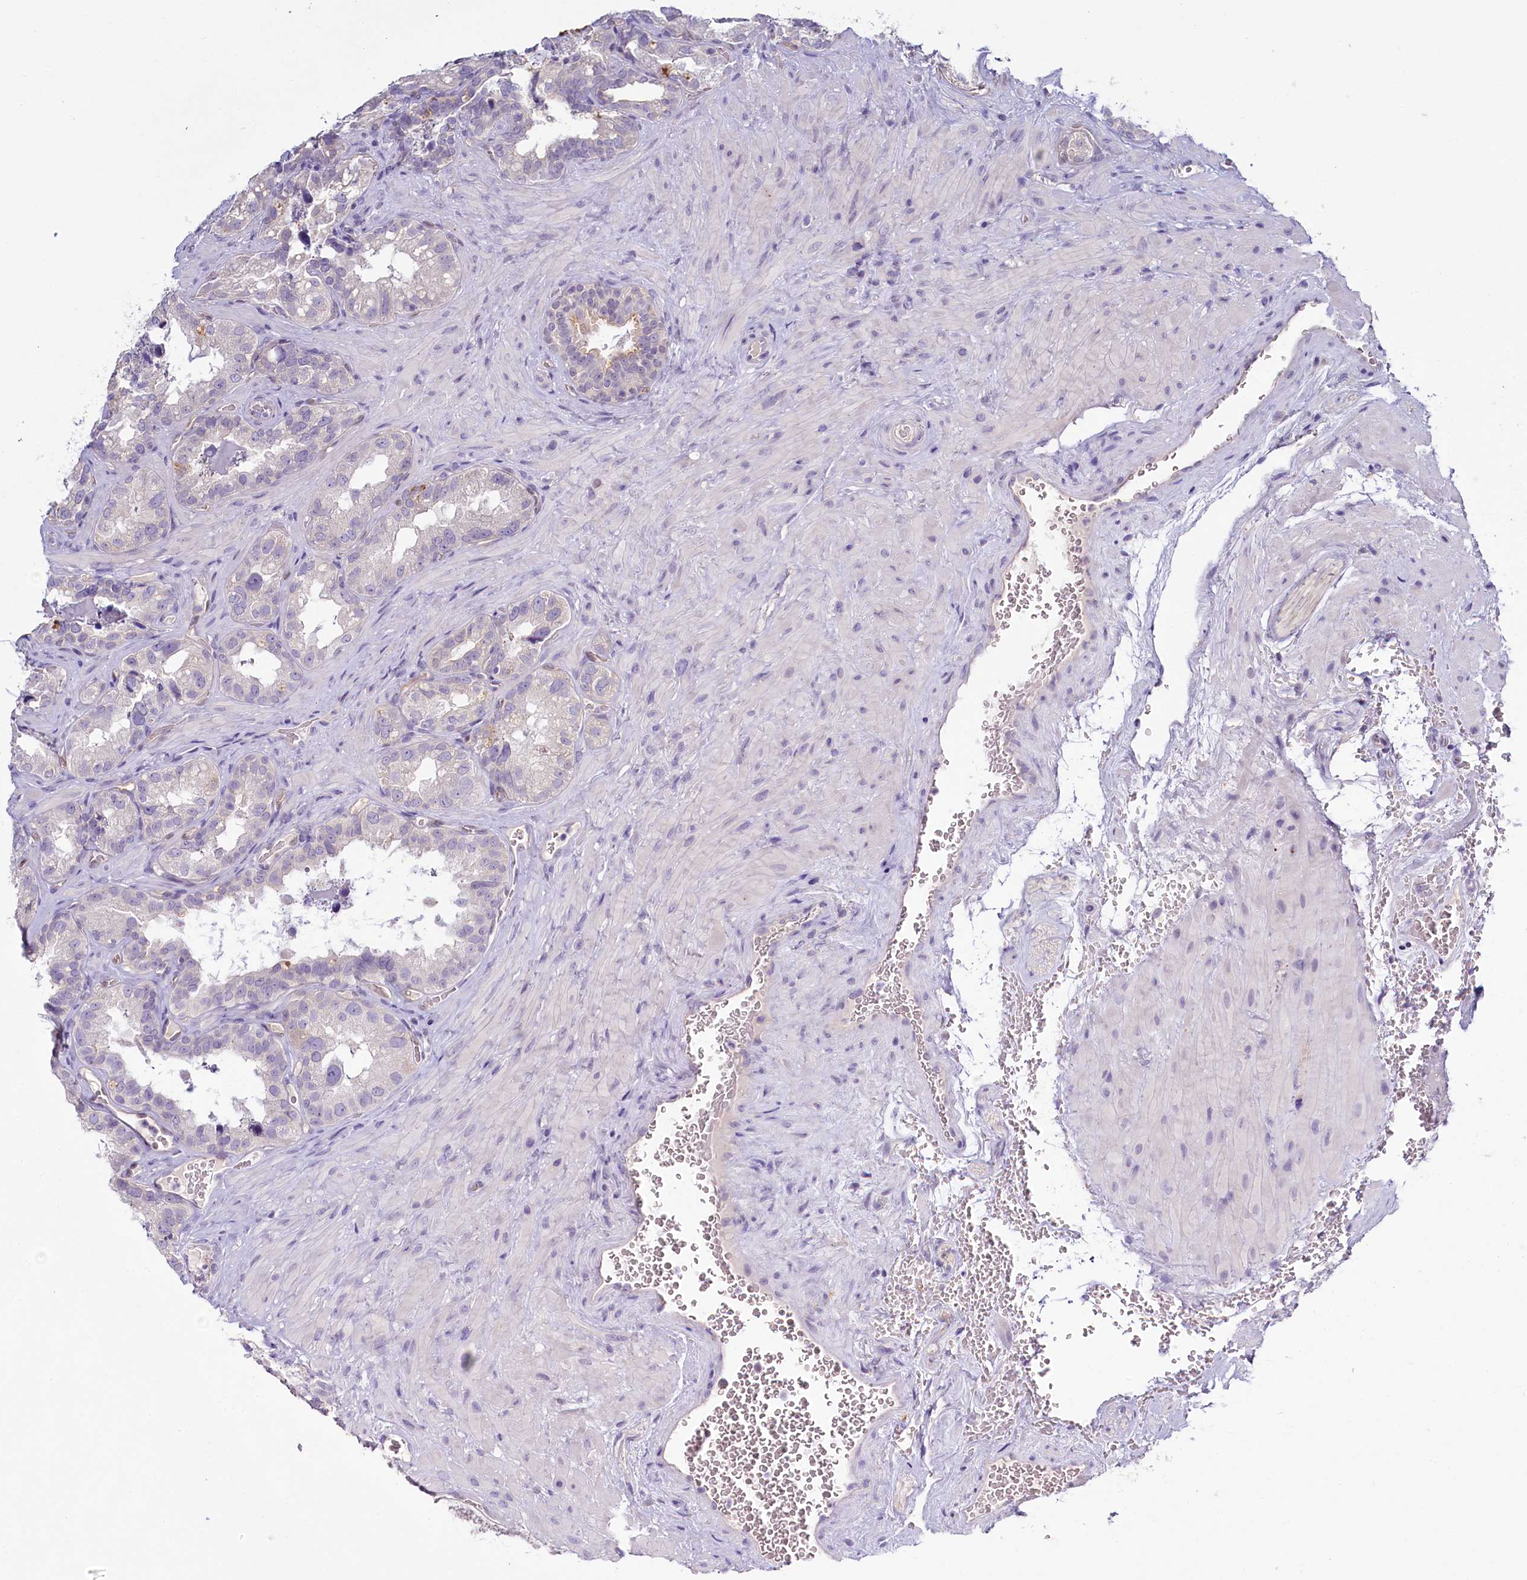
{"staining": {"intensity": "moderate", "quantity": "<25%", "location": "cytoplasmic/membranous"}, "tissue": "seminal vesicle", "cell_type": "Glandular cells", "image_type": "normal", "snomed": [{"axis": "morphology", "description": "Normal tissue, NOS"}, {"axis": "topography", "description": "Seminal veicle"}, {"axis": "topography", "description": "Peripheral nerve tissue"}], "caption": "High-power microscopy captured an immunohistochemistry image of unremarkable seminal vesicle, revealing moderate cytoplasmic/membranous expression in about <25% of glandular cells. (Brightfield microscopy of DAB IHC at high magnification).", "gene": "PDE6D", "patient": {"sex": "male", "age": 67}}